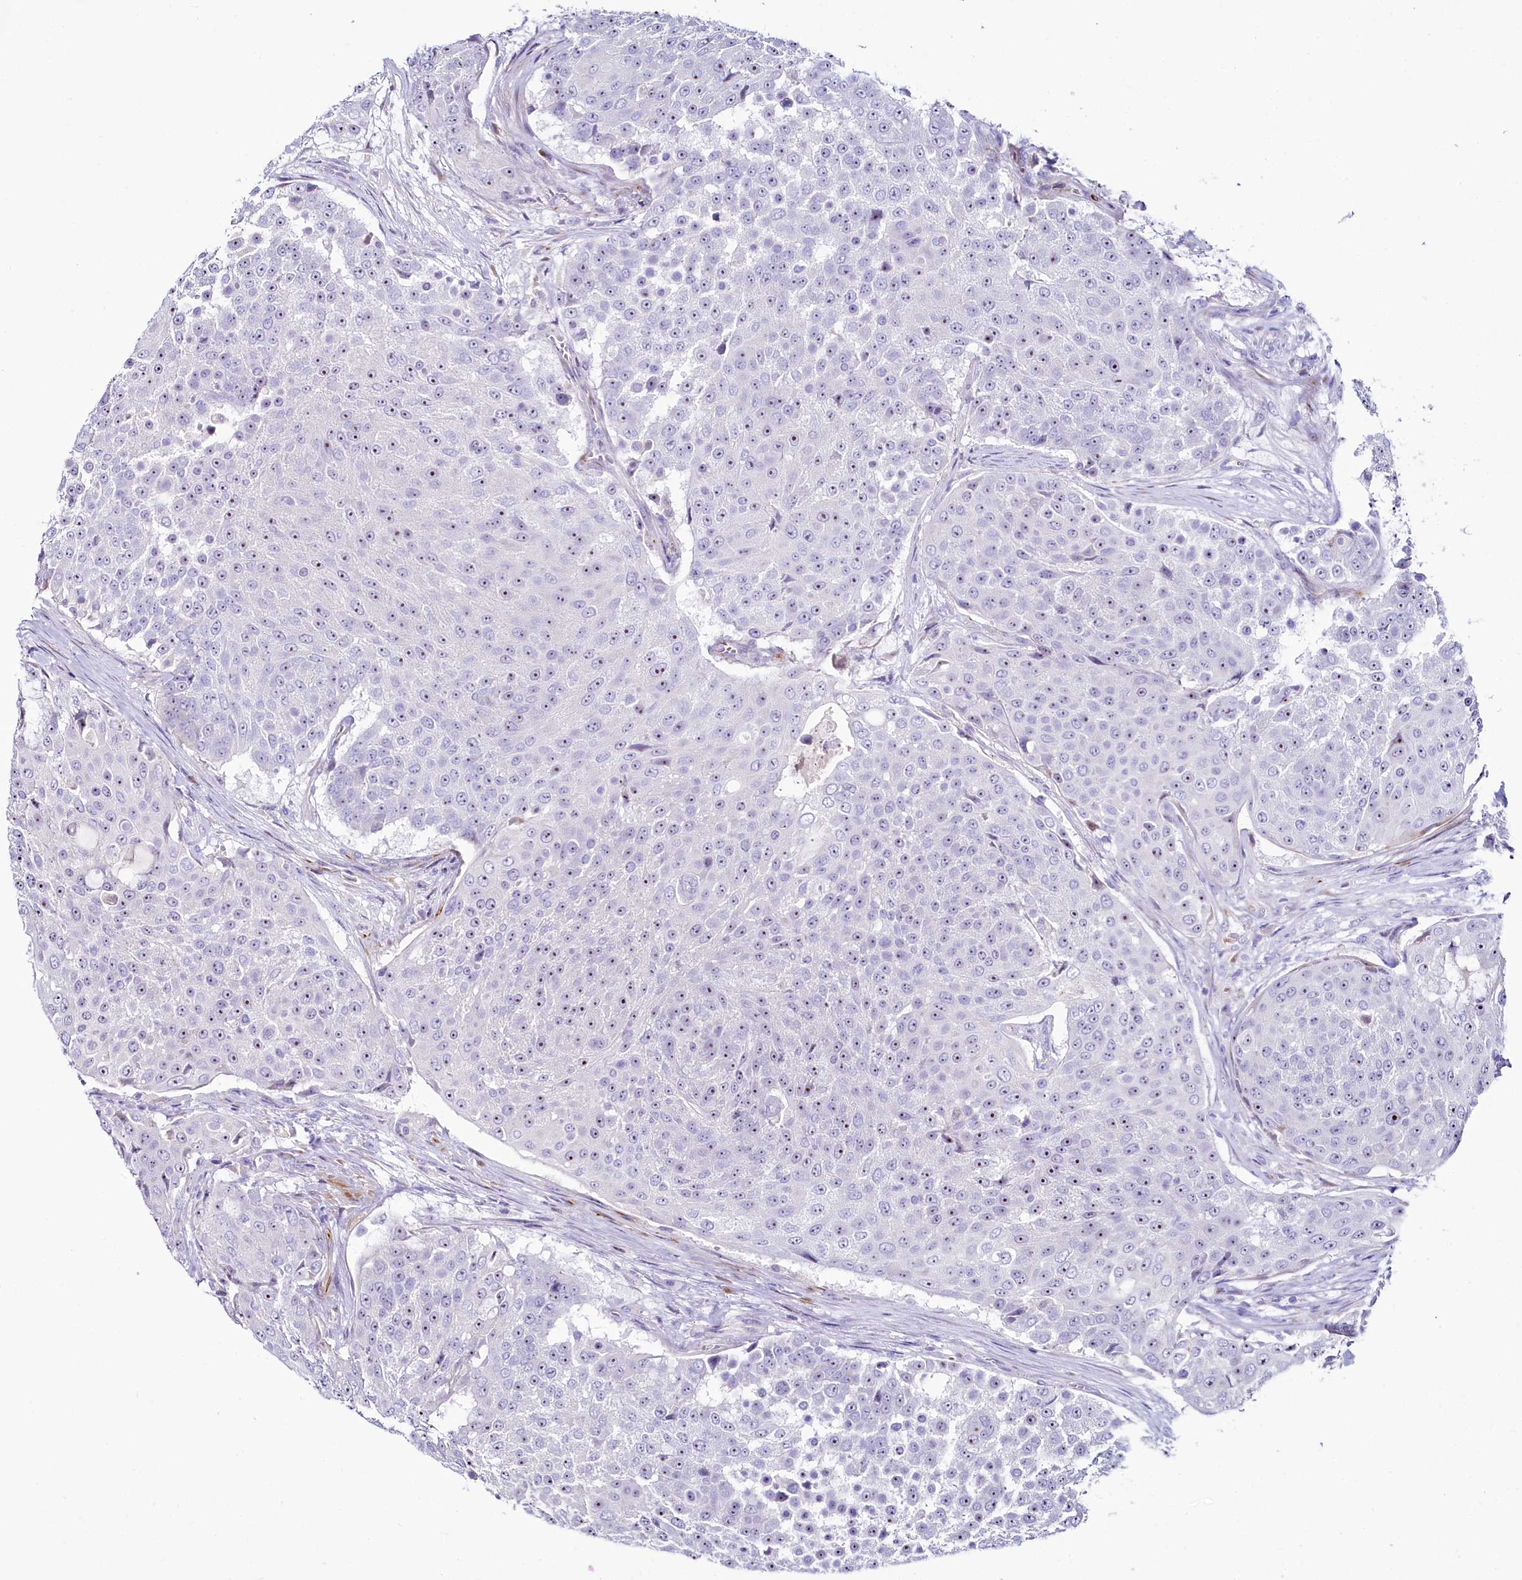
{"staining": {"intensity": "moderate", "quantity": "<25%", "location": "nuclear"}, "tissue": "urothelial cancer", "cell_type": "Tumor cells", "image_type": "cancer", "snomed": [{"axis": "morphology", "description": "Urothelial carcinoma, High grade"}, {"axis": "topography", "description": "Urinary bladder"}], "caption": "Urothelial carcinoma (high-grade) tissue demonstrates moderate nuclear staining in about <25% of tumor cells", "gene": "SH3TC2", "patient": {"sex": "female", "age": 63}}